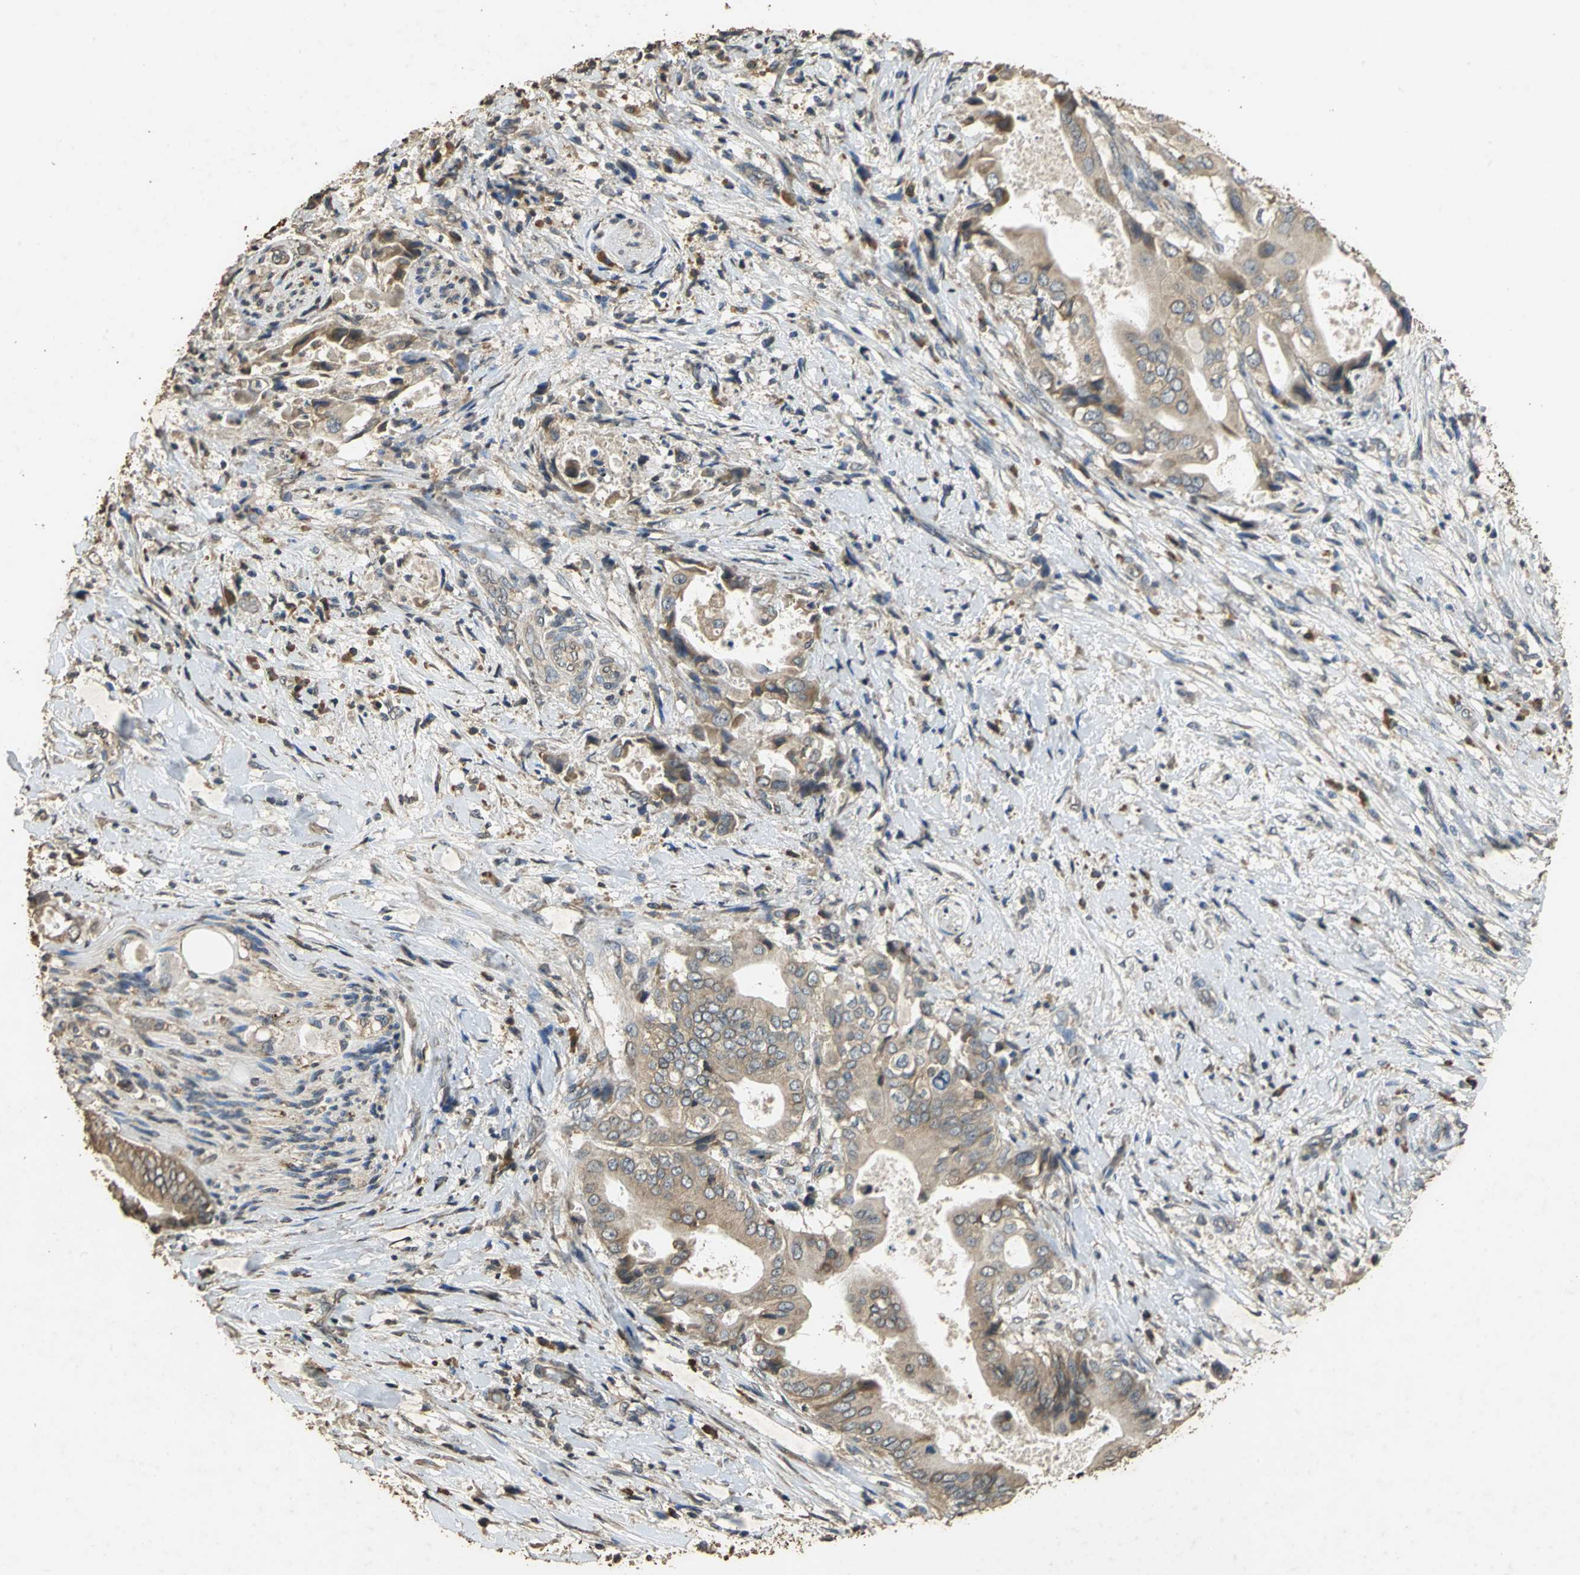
{"staining": {"intensity": "moderate", "quantity": ">75%", "location": "cytoplasmic/membranous"}, "tissue": "liver cancer", "cell_type": "Tumor cells", "image_type": "cancer", "snomed": [{"axis": "morphology", "description": "Cholangiocarcinoma"}, {"axis": "topography", "description": "Liver"}], "caption": "Liver cancer (cholangiocarcinoma) stained with DAB (3,3'-diaminobenzidine) immunohistochemistry (IHC) exhibits medium levels of moderate cytoplasmic/membranous positivity in approximately >75% of tumor cells.", "gene": "ACSL4", "patient": {"sex": "male", "age": 58}}